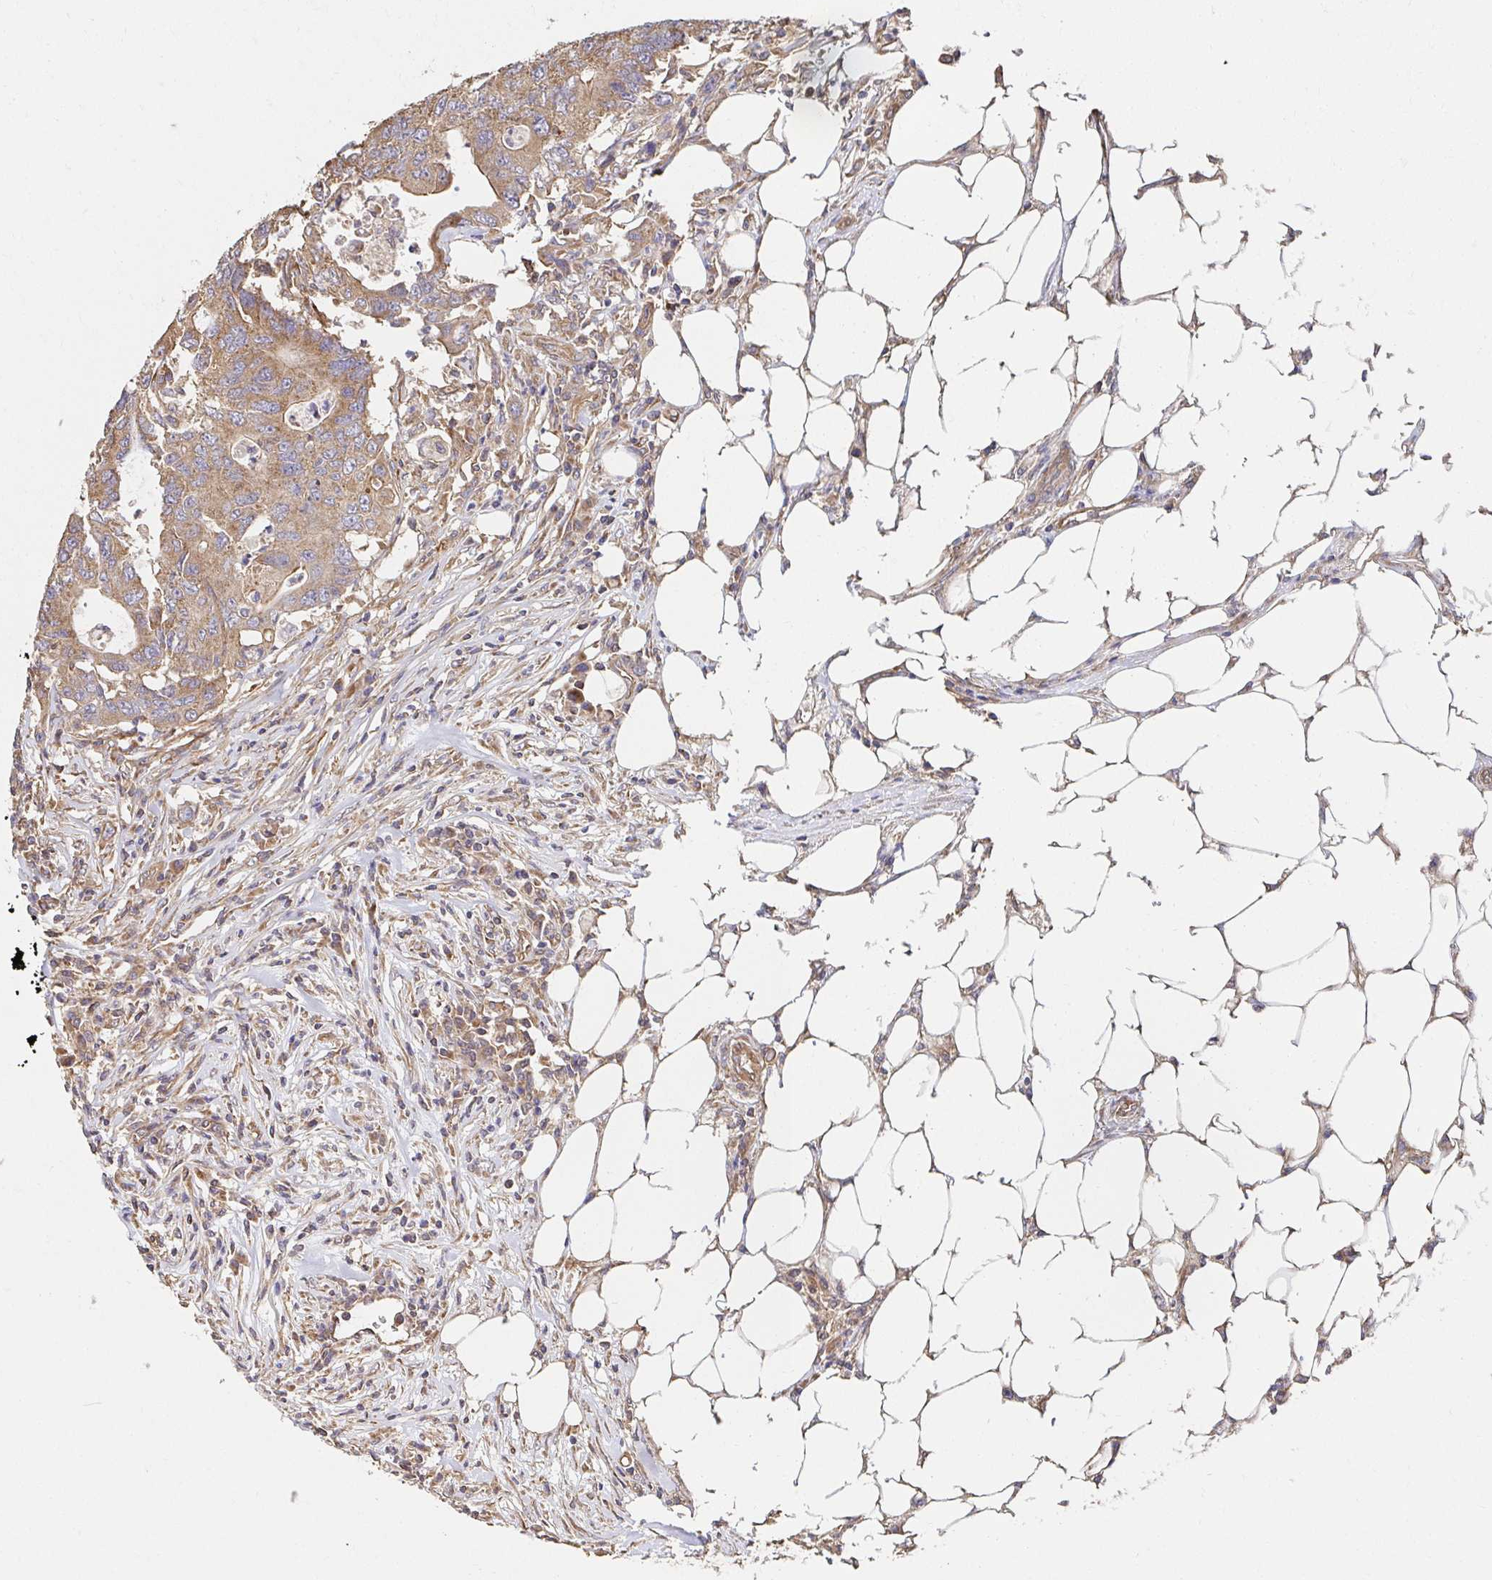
{"staining": {"intensity": "moderate", "quantity": ">75%", "location": "cytoplasmic/membranous"}, "tissue": "colorectal cancer", "cell_type": "Tumor cells", "image_type": "cancer", "snomed": [{"axis": "morphology", "description": "Adenocarcinoma, NOS"}, {"axis": "topography", "description": "Colon"}], "caption": "Human colorectal cancer stained with a protein marker exhibits moderate staining in tumor cells.", "gene": "APBB1", "patient": {"sex": "male", "age": 71}}